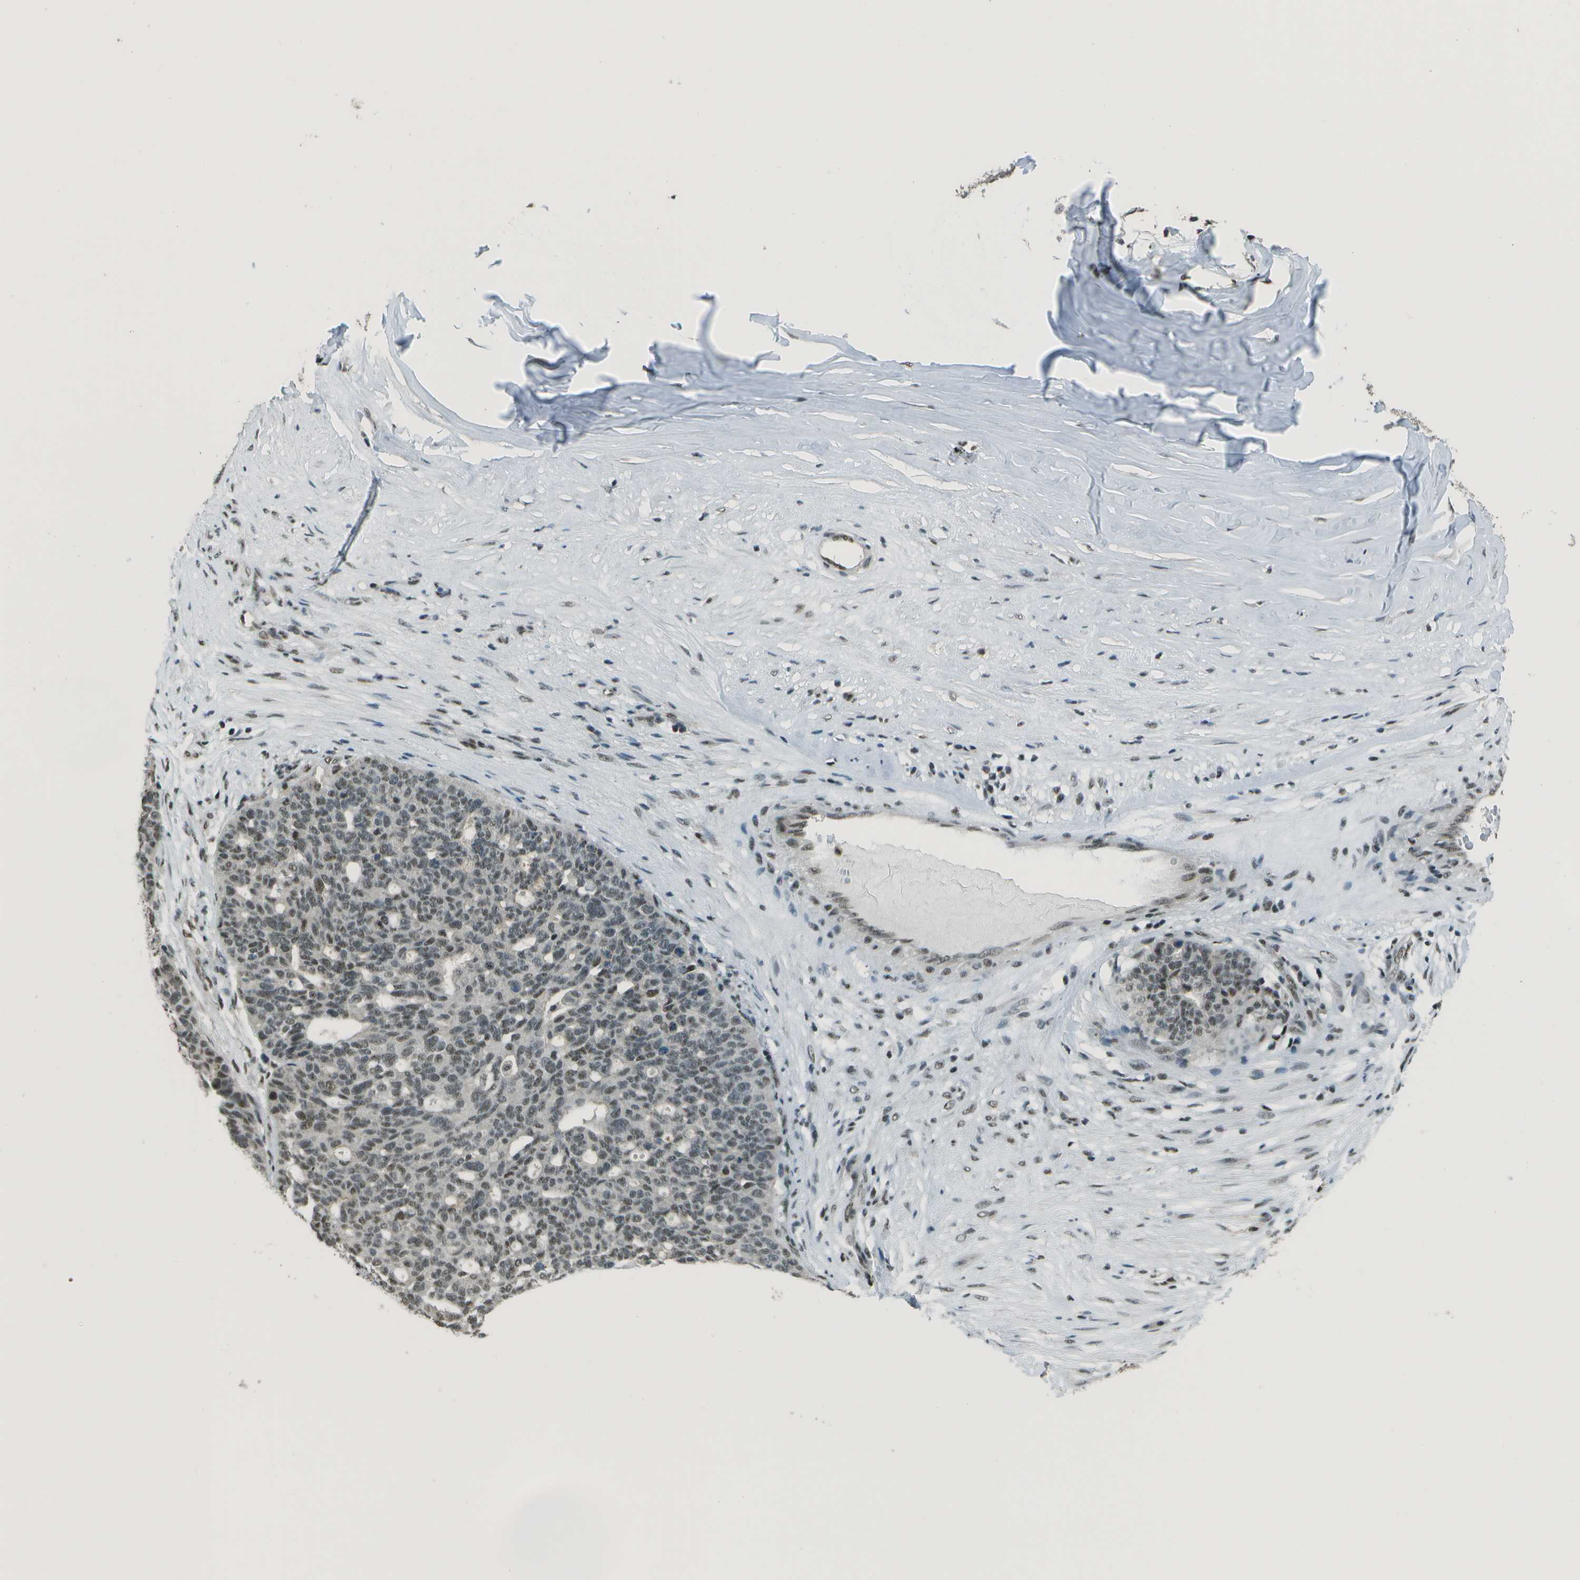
{"staining": {"intensity": "weak", "quantity": "25%-75%", "location": "nuclear"}, "tissue": "ovarian cancer", "cell_type": "Tumor cells", "image_type": "cancer", "snomed": [{"axis": "morphology", "description": "Cystadenocarcinoma, serous, NOS"}, {"axis": "topography", "description": "Ovary"}], "caption": "This micrograph demonstrates ovarian cancer stained with immunohistochemistry to label a protein in brown. The nuclear of tumor cells show weak positivity for the protein. Nuclei are counter-stained blue.", "gene": "DEPDC1", "patient": {"sex": "female", "age": 59}}